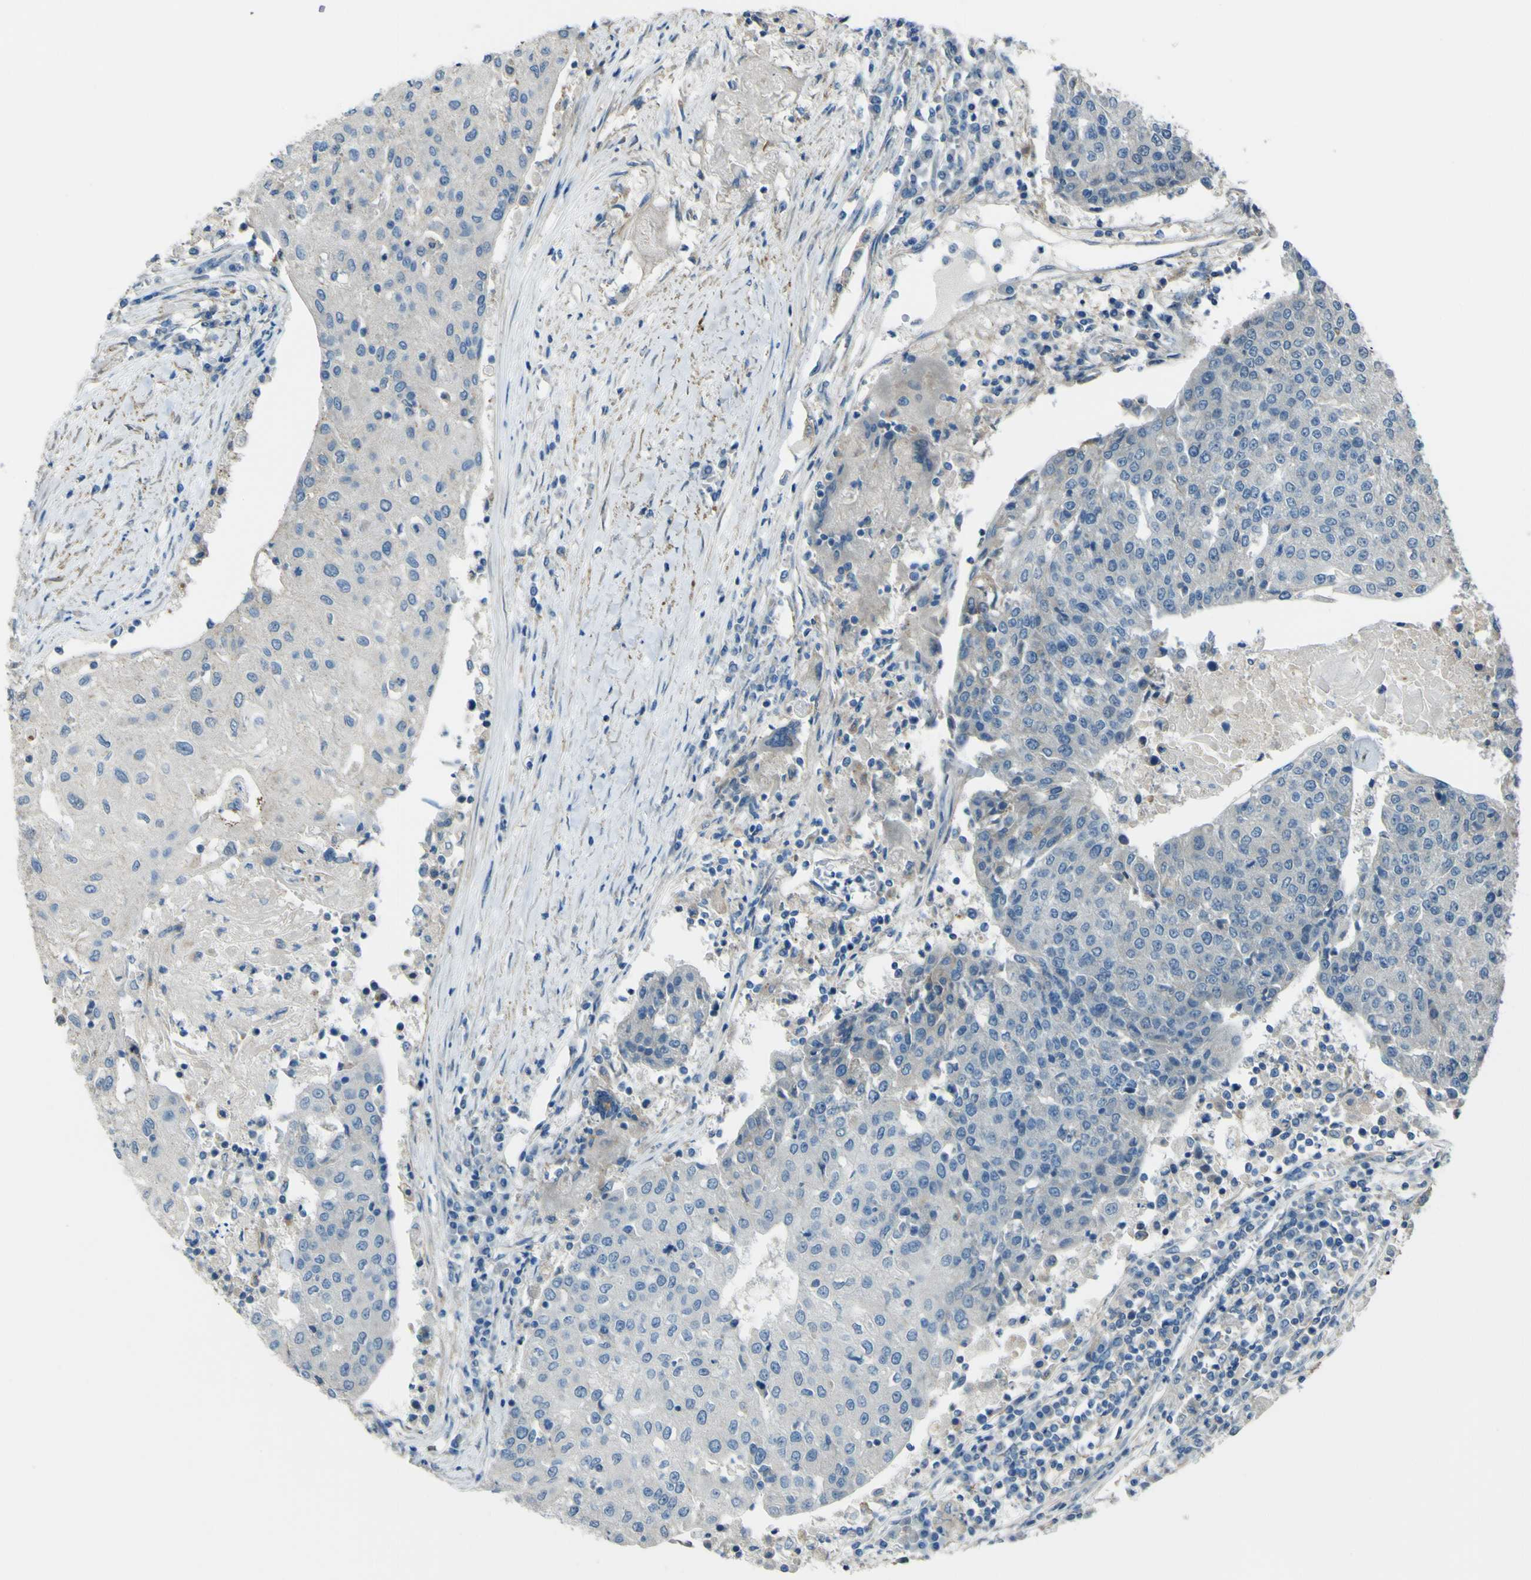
{"staining": {"intensity": "negative", "quantity": "none", "location": "none"}, "tissue": "urothelial cancer", "cell_type": "Tumor cells", "image_type": "cancer", "snomed": [{"axis": "morphology", "description": "Urothelial carcinoma, High grade"}, {"axis": "topography", "description": "Urinary bladder"}], "caption": "An immunohistochemistry (IHC) histopathology image of urothelial cancer is shown. There is no staining in tumor cells of urothelial cancer.", "gene": "NAALADL2", "patient": {"sex": "female", "age": 85}}